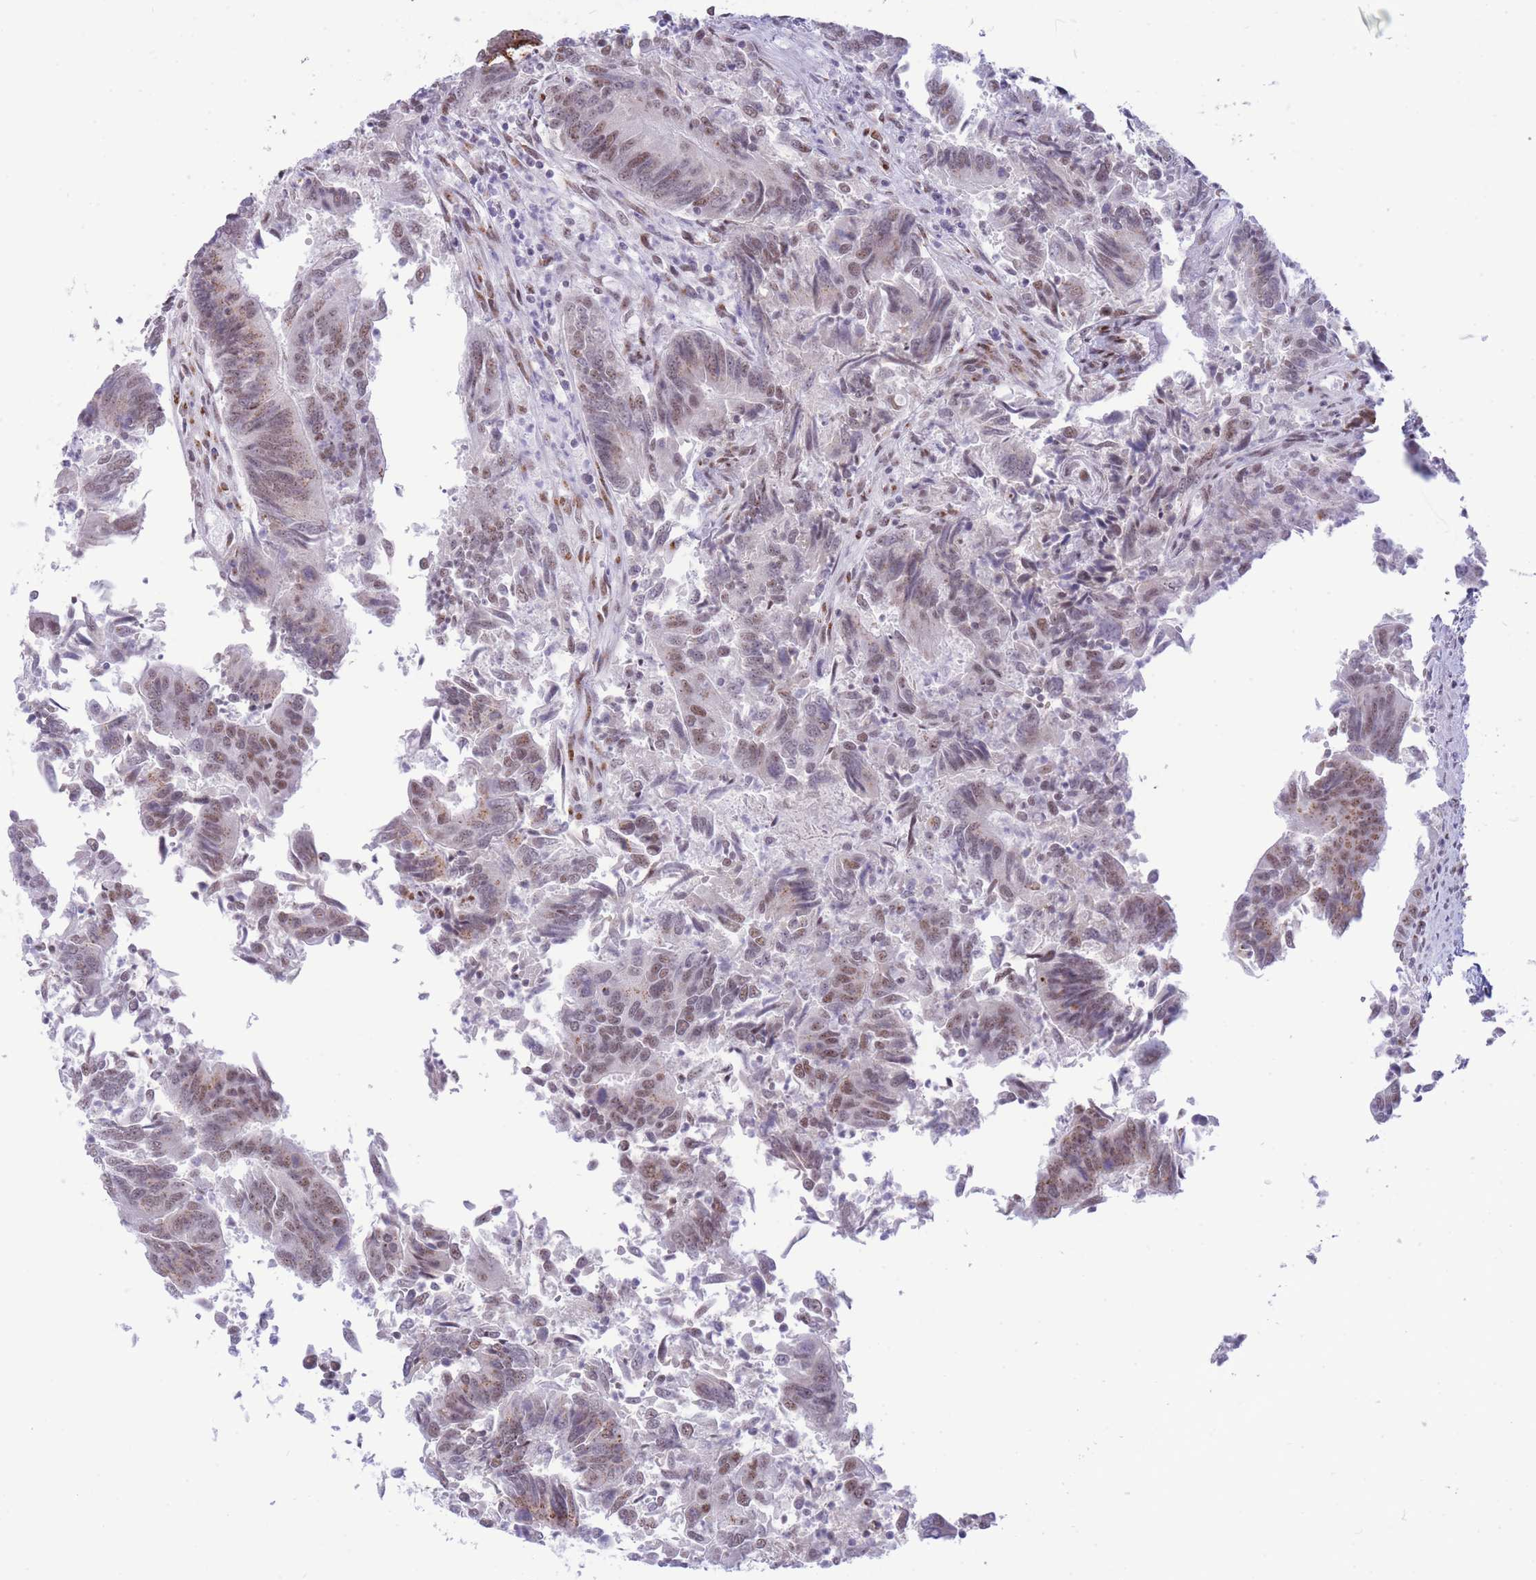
{"staining": {"intensity": "moderate", "quantity": "25%-75%", "location": "cytoplasmic/membranous,nuclear"}, "tissue": "colorectal cancer", "cell_type": "Tumor cells", "image_type": "cancer", "snomed": [{"axis": "morphology", "description": "Adenocarcinoma, NOS"}, {"axis": "topography", "description": "Colon"}], "caption": "Protein analysis of colorectal cancer (adenocarcinoma) tissue reveals moderate cytoplasmic/membranous and nuclear expression in approximately 25%-75% of tumor cells. (Stains: DAB in brown, nuclei in blue, Microscopy: brightfield microscopy at high magnification).", "gene": "INO80C", "patient": {"sex": "female", "age": 67}}